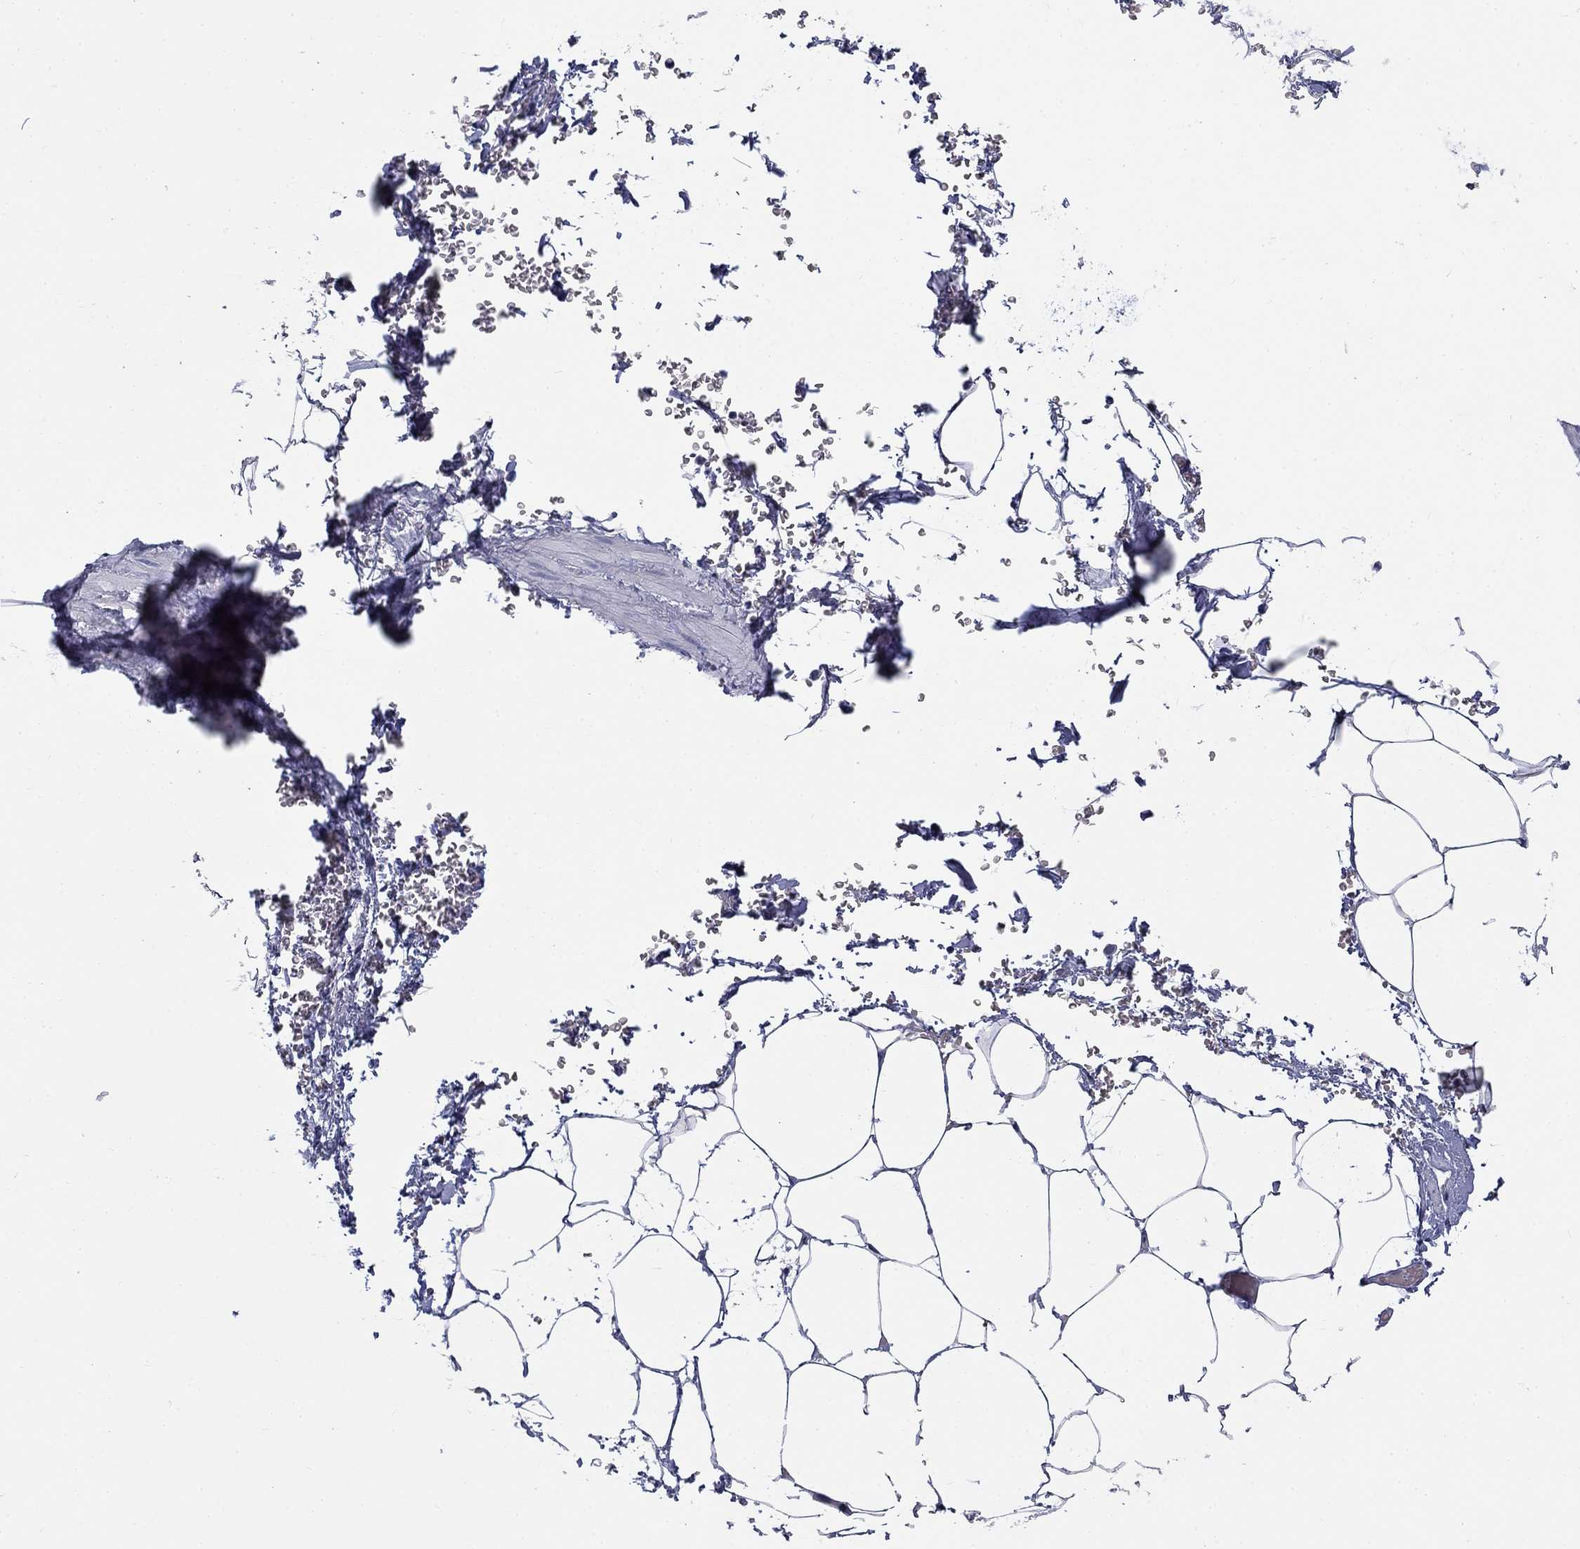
{"staining": {"intensity": "negative", "quantity": "none", "location": "none"}, "tissue": "adipose tissue", "cell_type": "Adipocytes", "image_type": "normal", "snomed": [{"axis": "morphology", "description": "Normal tissue, NOS"}, {"axis": "topography", "description": "Soft tissue"}, {"axis": "topography", "description": "Adipose tissue"}, {"axis": "topography", "description": "Vascular tissue"}, {"axis": "topography", "description": "Peripheral nerve tissue"}], "caption": "This is an IHC photomicrograph of unremarkable adipose tissue. There is no positivity in adipocytes.", "gene": "ELAVL4", "patient": {"sex": "male", "age": 68}}